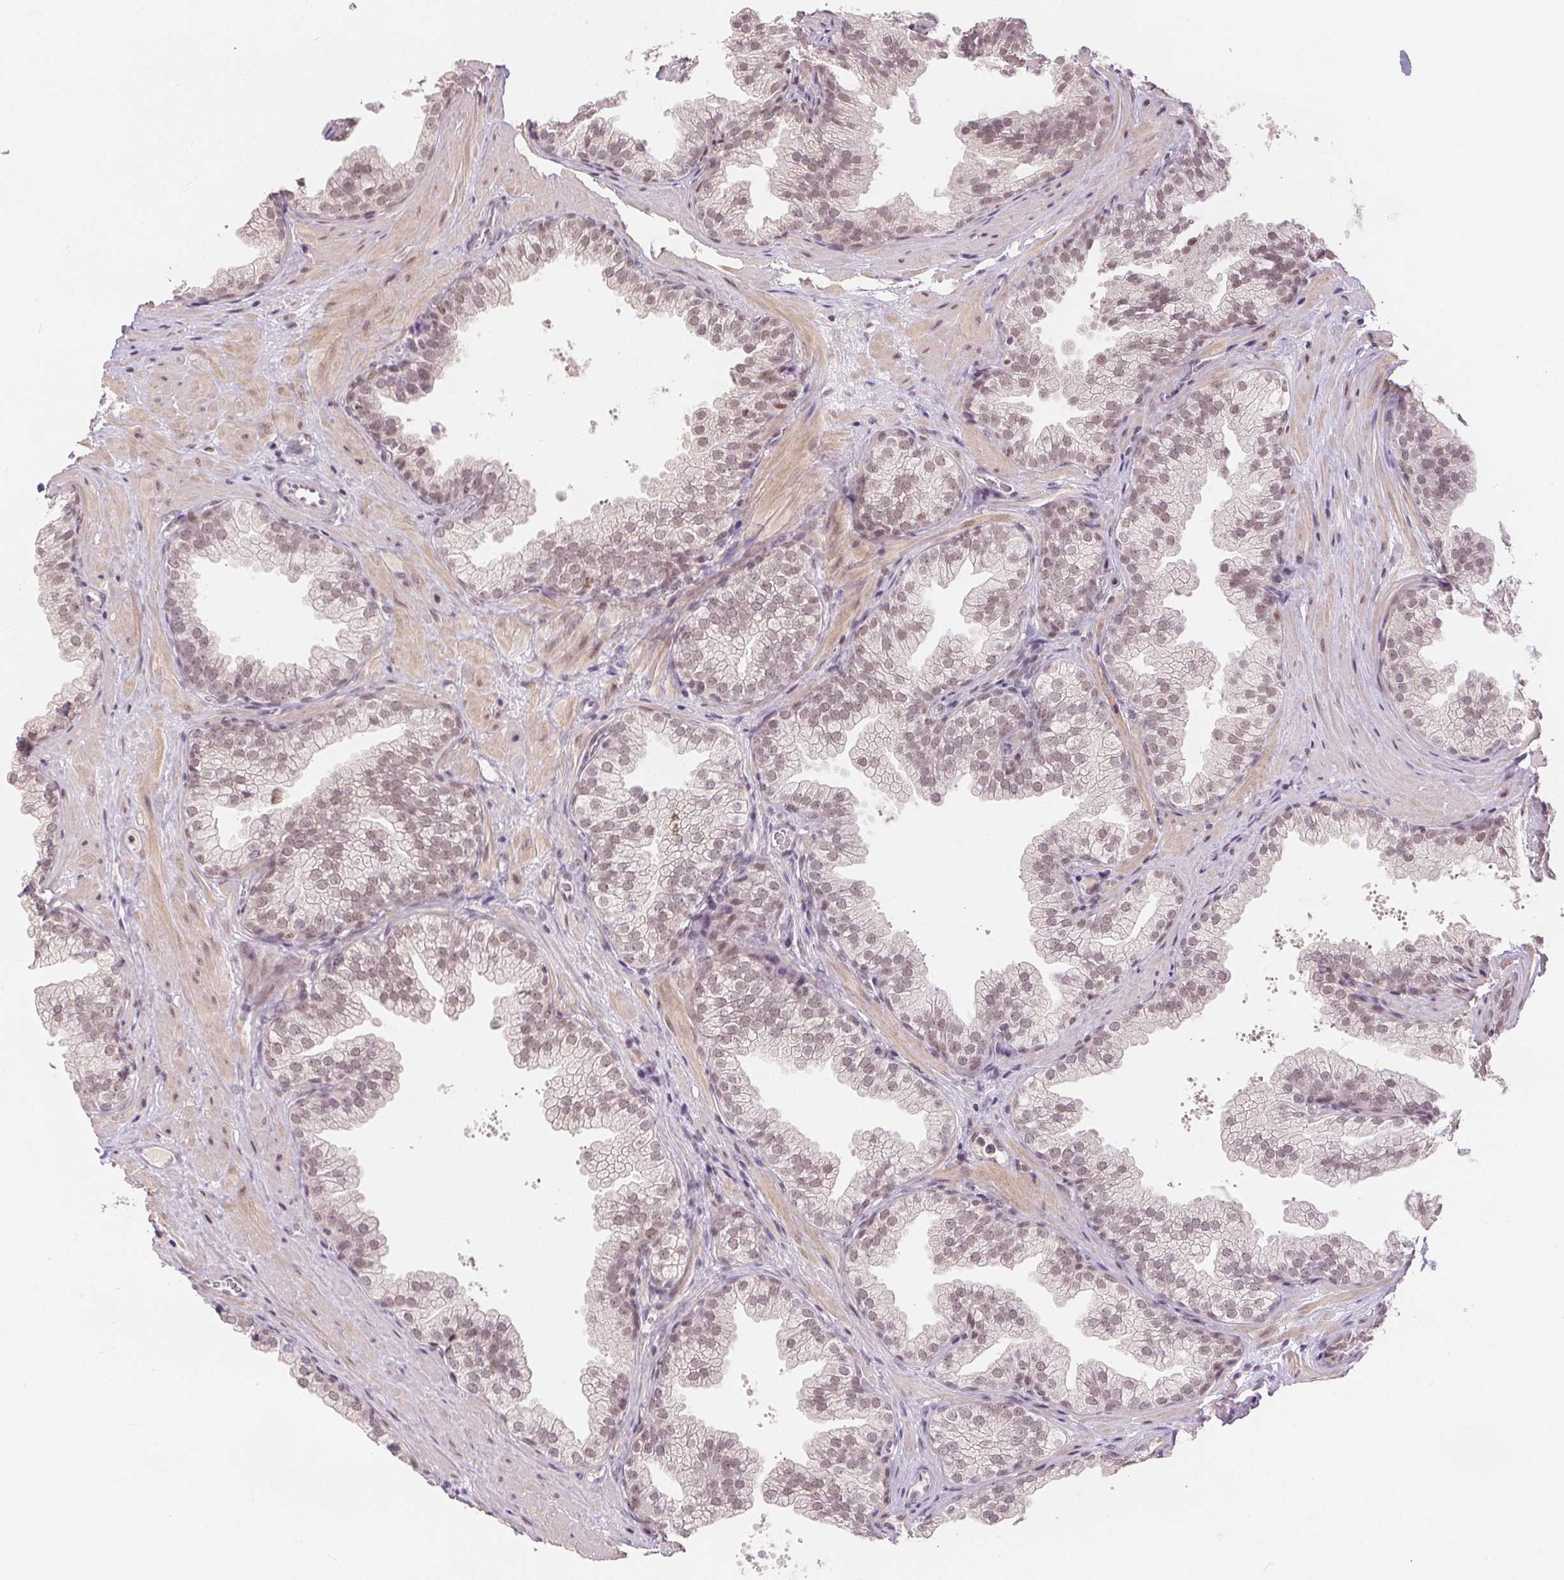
{"staining": {"intensity": "weak", "quantity": "25%-75%", "location": "nuclear"}, "tissue": "prostate", "cell_type": "Glandular cells", "image_type": "normal", "snomed": [{"axis": "morphology", "description": "Normal tissue, NOS"}, {"axis": "topography", "description": "Prostate"}], "caption": "Immunohistochemical staining of unremarkable human prostate displays weak nuclear protein positivity in about 25%-75% of glandular cells.", "gene": "DEK", "patient": {"sex": "male", "age": 37}}